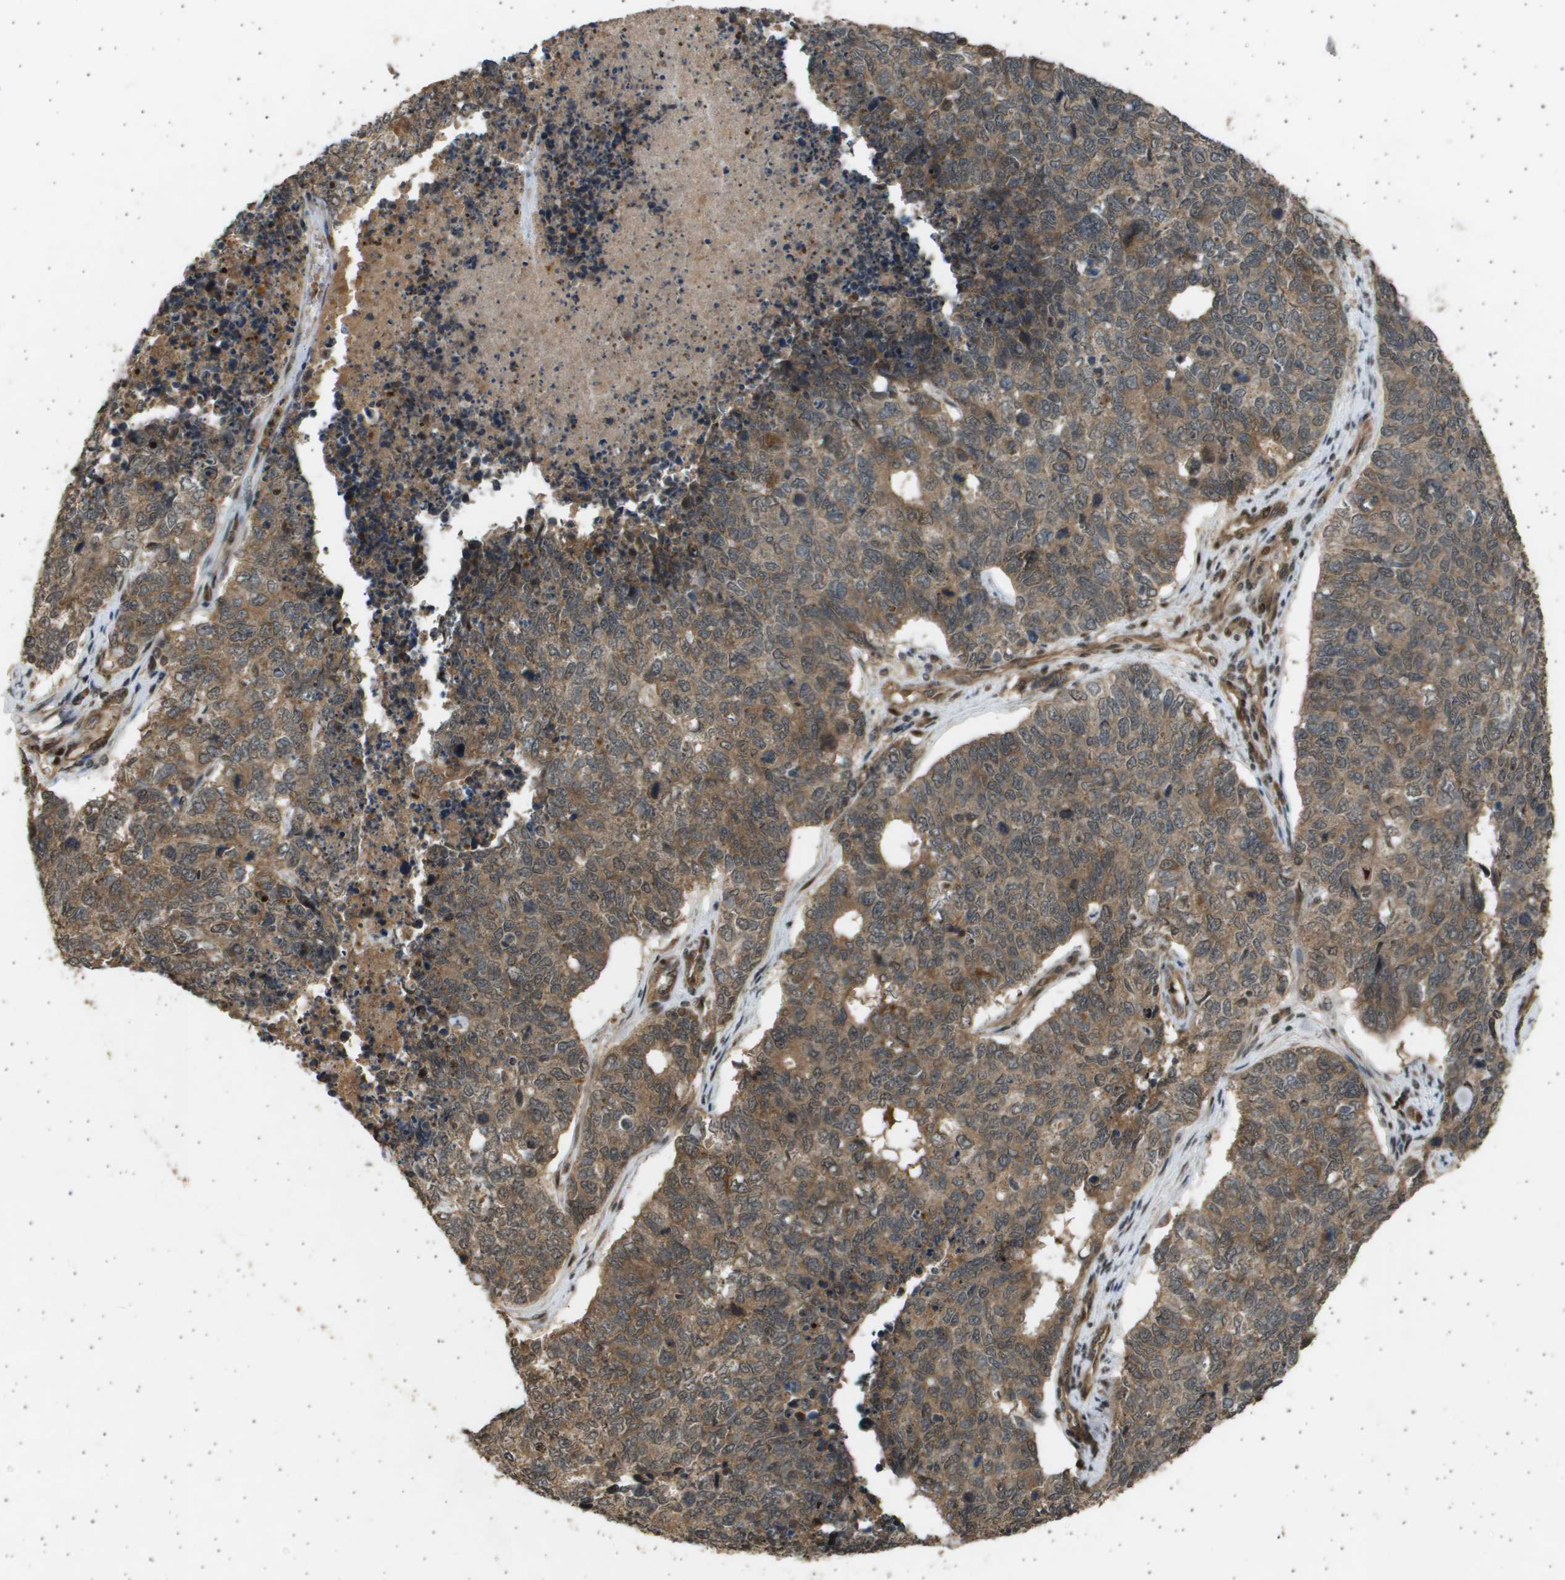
{"staining": {"intensity": "moderate", "quantity": ">75%", "location": "cytoplasmic/membranous,nuclear"}, "tissue": "cervical cancer", "cell_type": "Tumor cells", "image_type": "cancer", "snomed": [{"axis": "morphology", "description": "Squamous cell carcinoma, NOS"}, {"axis": "topography", "description": "Cervix"}], "caption": "Brown immunohistochemical staining in human cervical squamous cell carcinoma exhibits moderate cytoplasmic/membranous and nuclear positivity in about >75% of tumor cells.", "gene": "TNRC6A", "patient": {"sex": "female", "age": 63}}